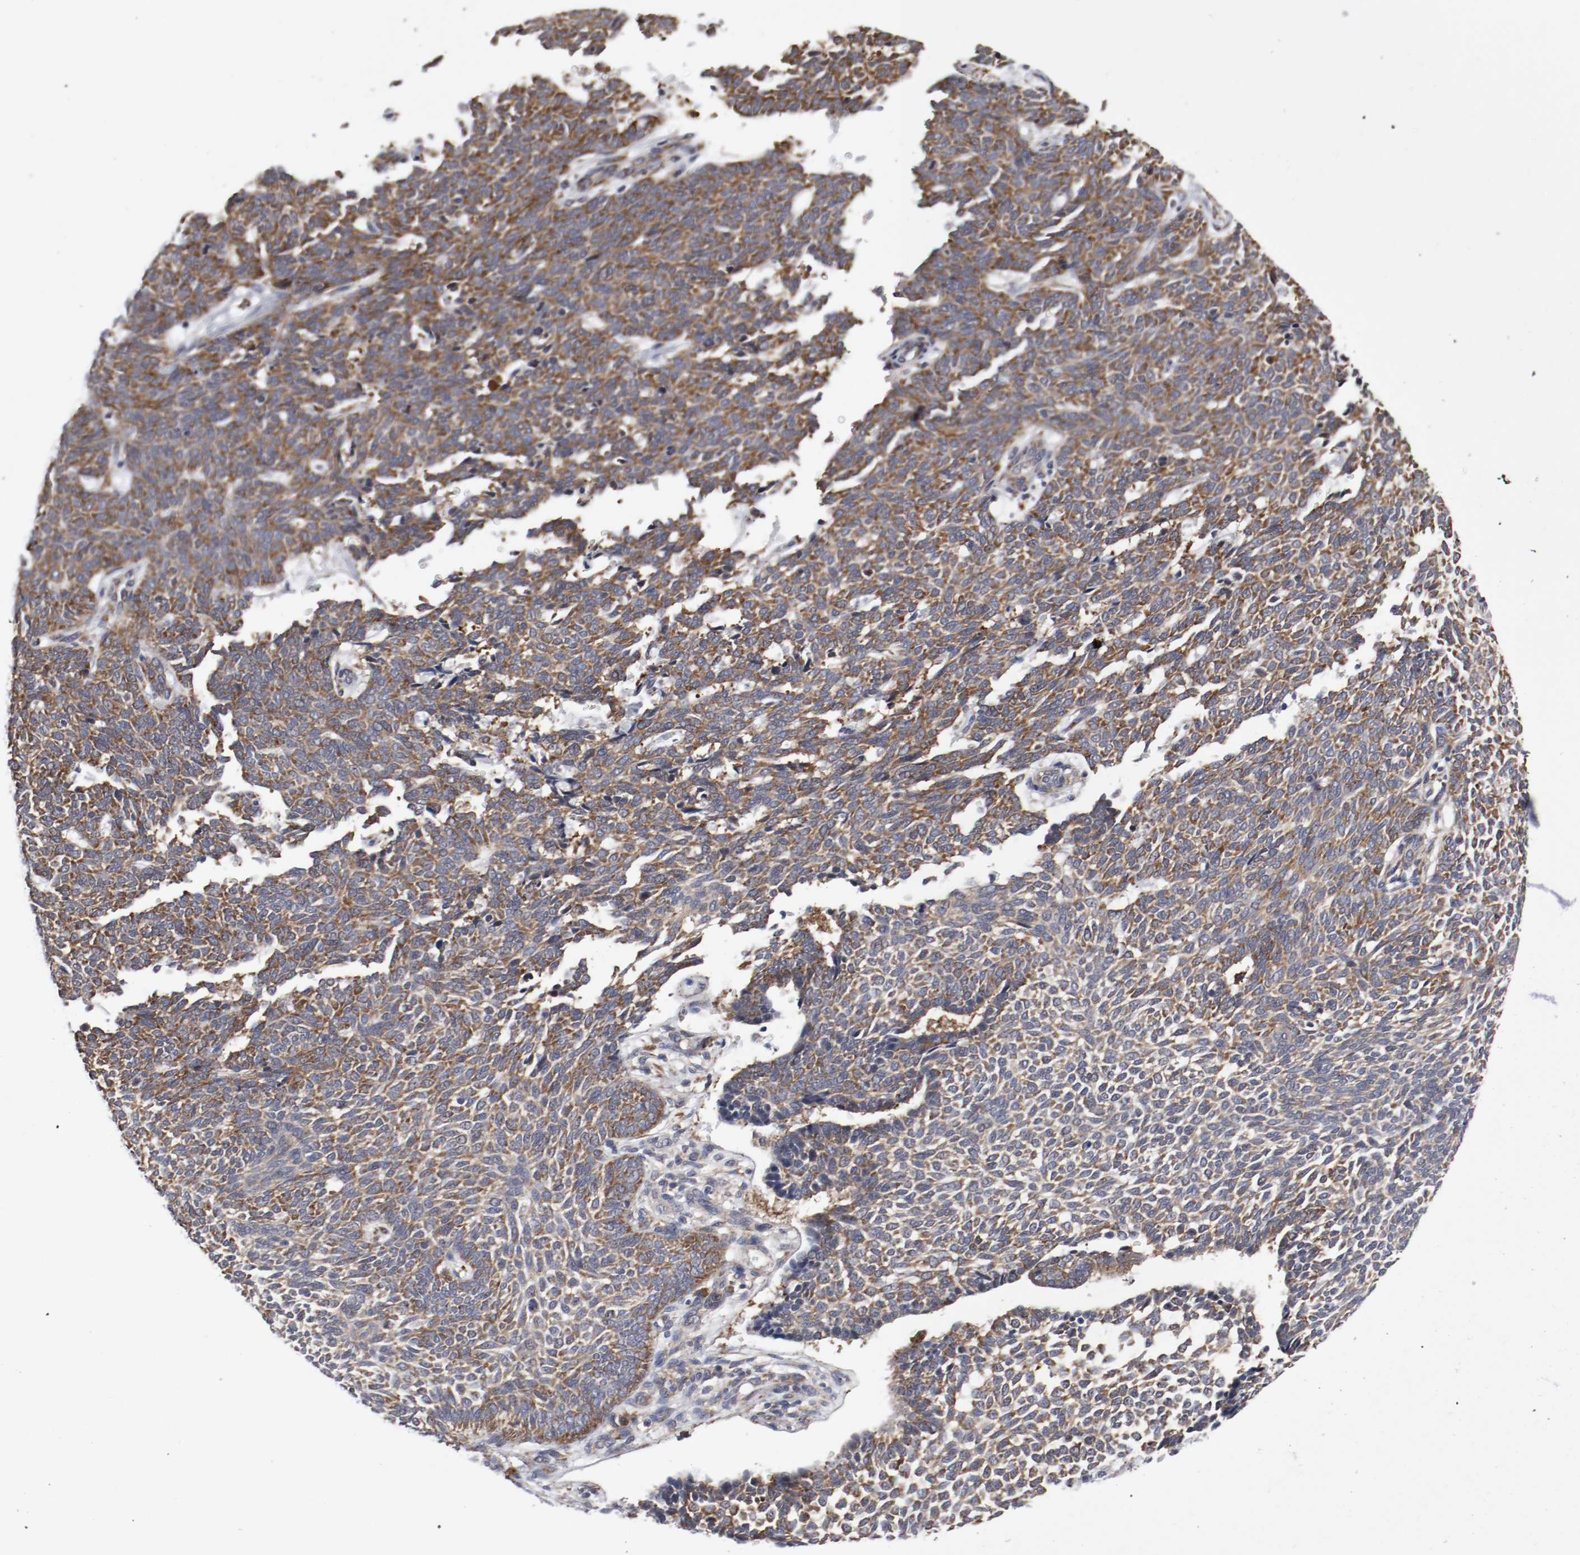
{"staining": {"intensity": "strong", "quantity": ">75%", "location": "cytoplasmic/membranous"}, "tissue": "skin cancer", "cell_type": "Tumor cells", "image_type": "cancer", "snomed": [{"axis": "morphology", "description": "Normal tissue, NOS"}, {"axis": "morphology", "description": "Basal cell carcinoma"}, {"axis": "topography", "description": "Skin"}], "caption": "A brown stain highlights strong cytoplasmic/membranous expression of a protein in human skin cancer tumor cells.", "gene": "FKBP3", "patient": {"sex": "male", "age": 87}}